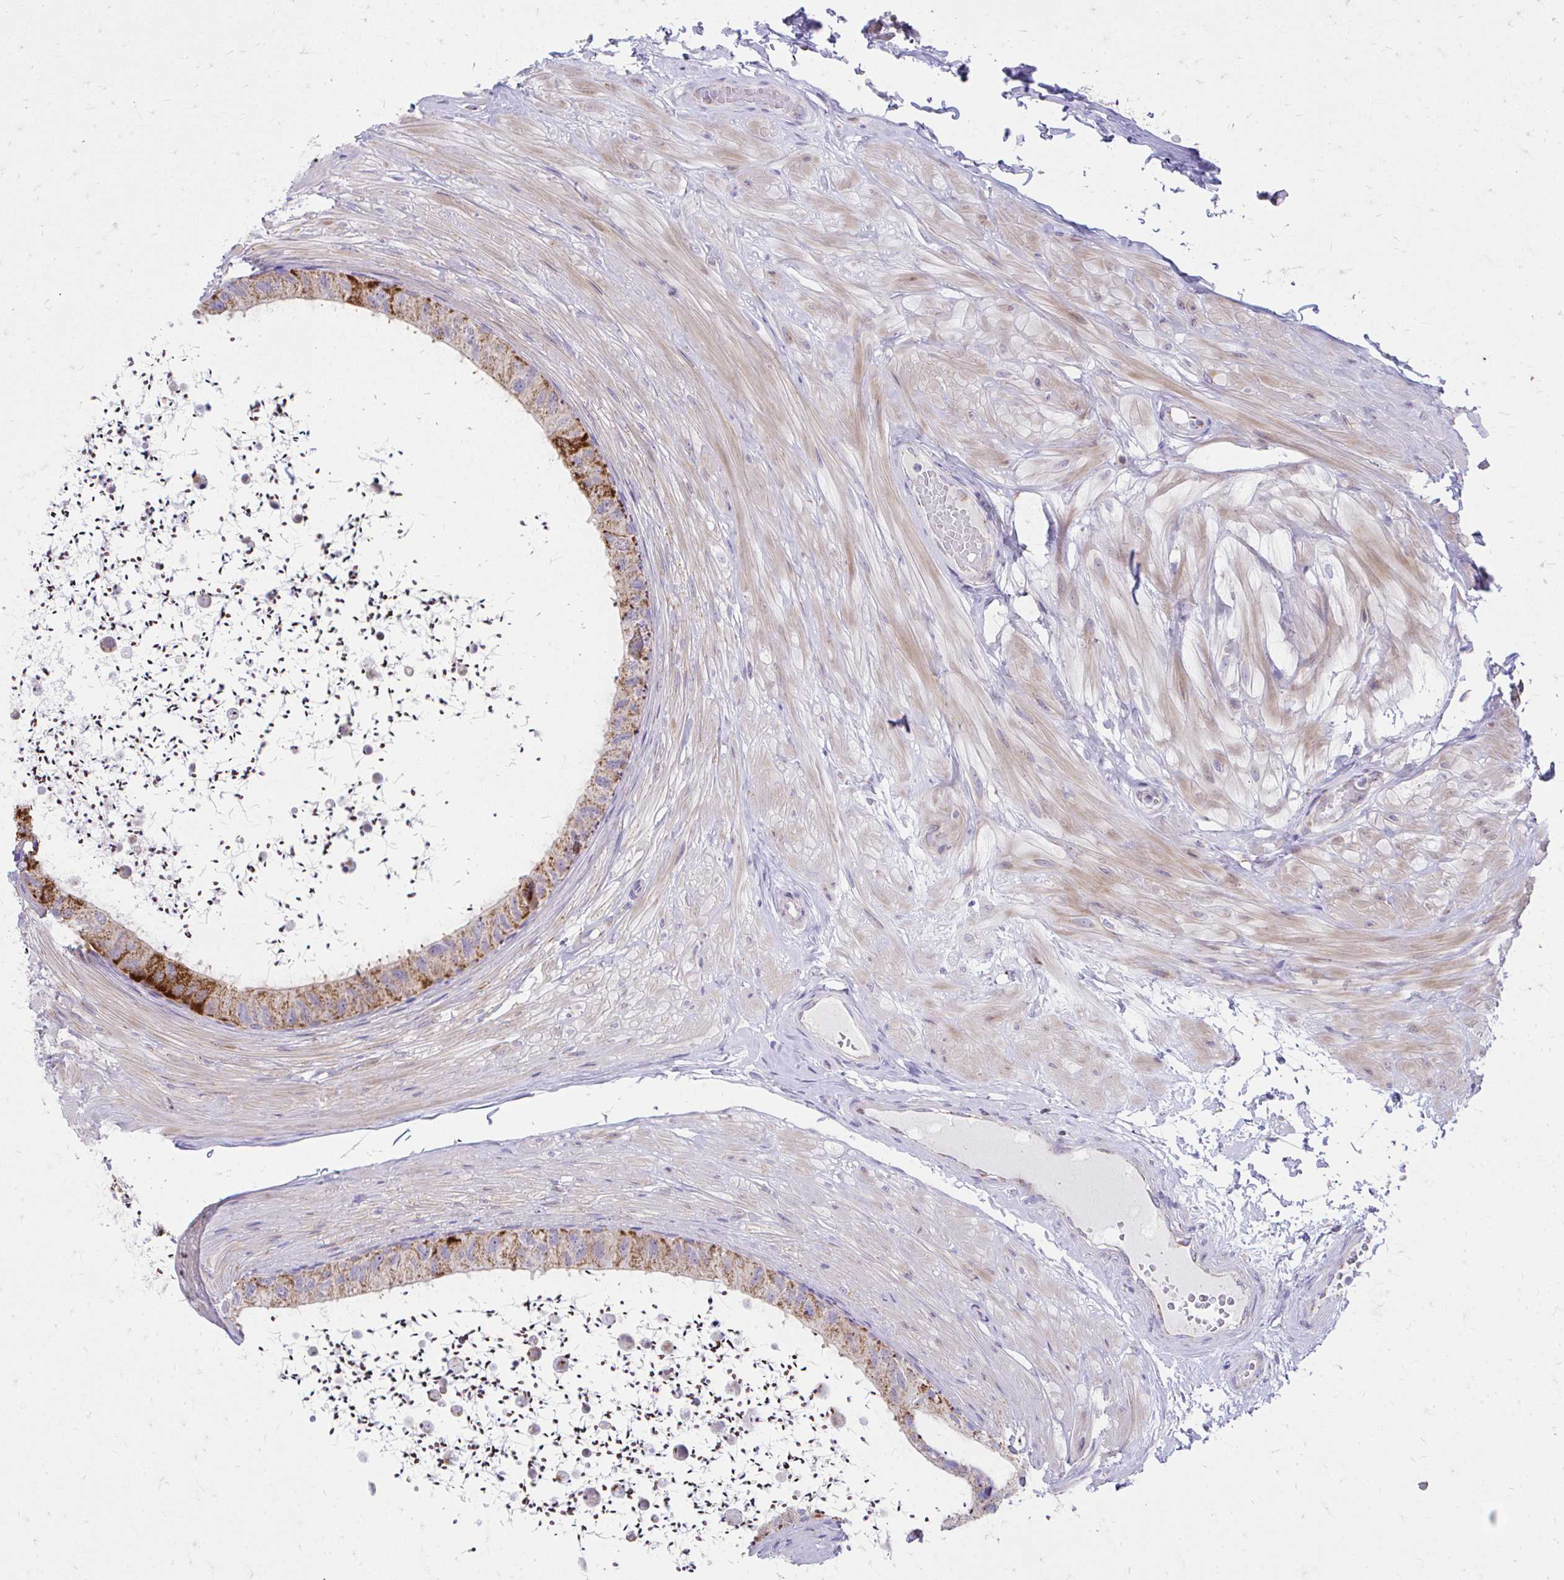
{"staining": {"intensity": "strong", "quantity": "25%-75%", "location": "cytoplasmic/membranous"}, "tissue": "epididymis", "cell_type": "Glandular cells", "image_type": "normal", "snomed": [{"axis": "morphology", "description": "Normal tissue, NOS"}, {"axis": "topography", "description": "Epididymis"}, {"axis": "topography", "description": "Peripheral nerve tissue"}], "caption": "Approximately 25%-75% of glandular cells in normal human epididymis reveal strong cytoplasmic/membranous protein positivity as visualized by brown immunohistochemical staining.", "gene": "MRPL19", "patient": {"sex": "male", "age": 32}}